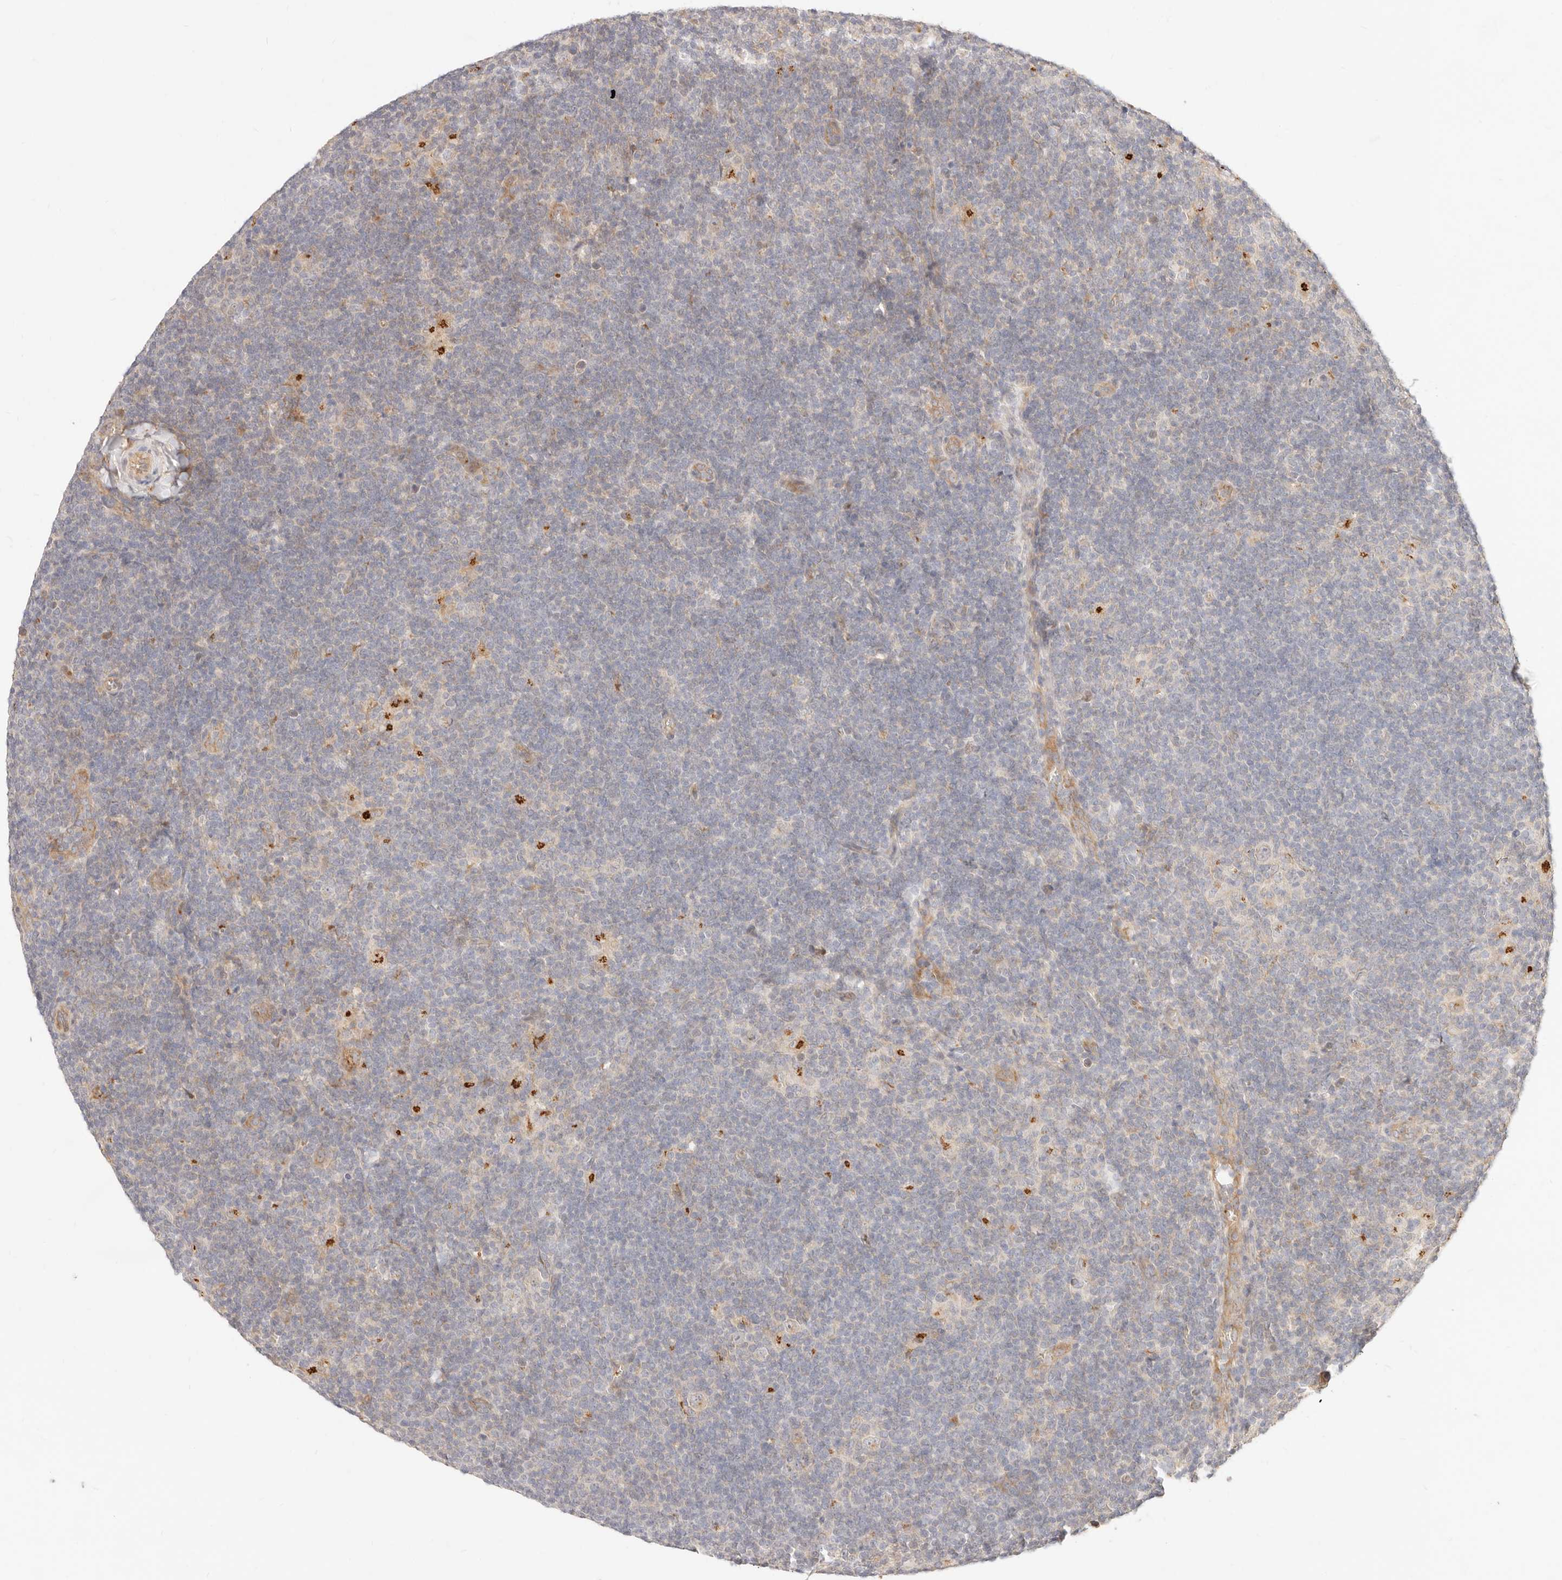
{"staining": {"intensity": "weak", "quantity": "25%-75%", "location": "cytoplasmic/membranous"}, "tissue": "lymphoma", "cell_type": "Tumor cells", "image_type": "cancer", "snomed": [{"axis": "morphology", "description": "Hodgkin's disease, NOS"}, {"axis": "topography", "description": "Lymph node"}], "caption": "Hodgkin's disease tissue displays weak cytoplasmic/membranous positivity in approximately 25%-75% of tumor cells (Brightfield microscopy of DAB IHC at high magnification).", "gene": "UBXN10", "patient": {"sex": "female", "age": 57}}